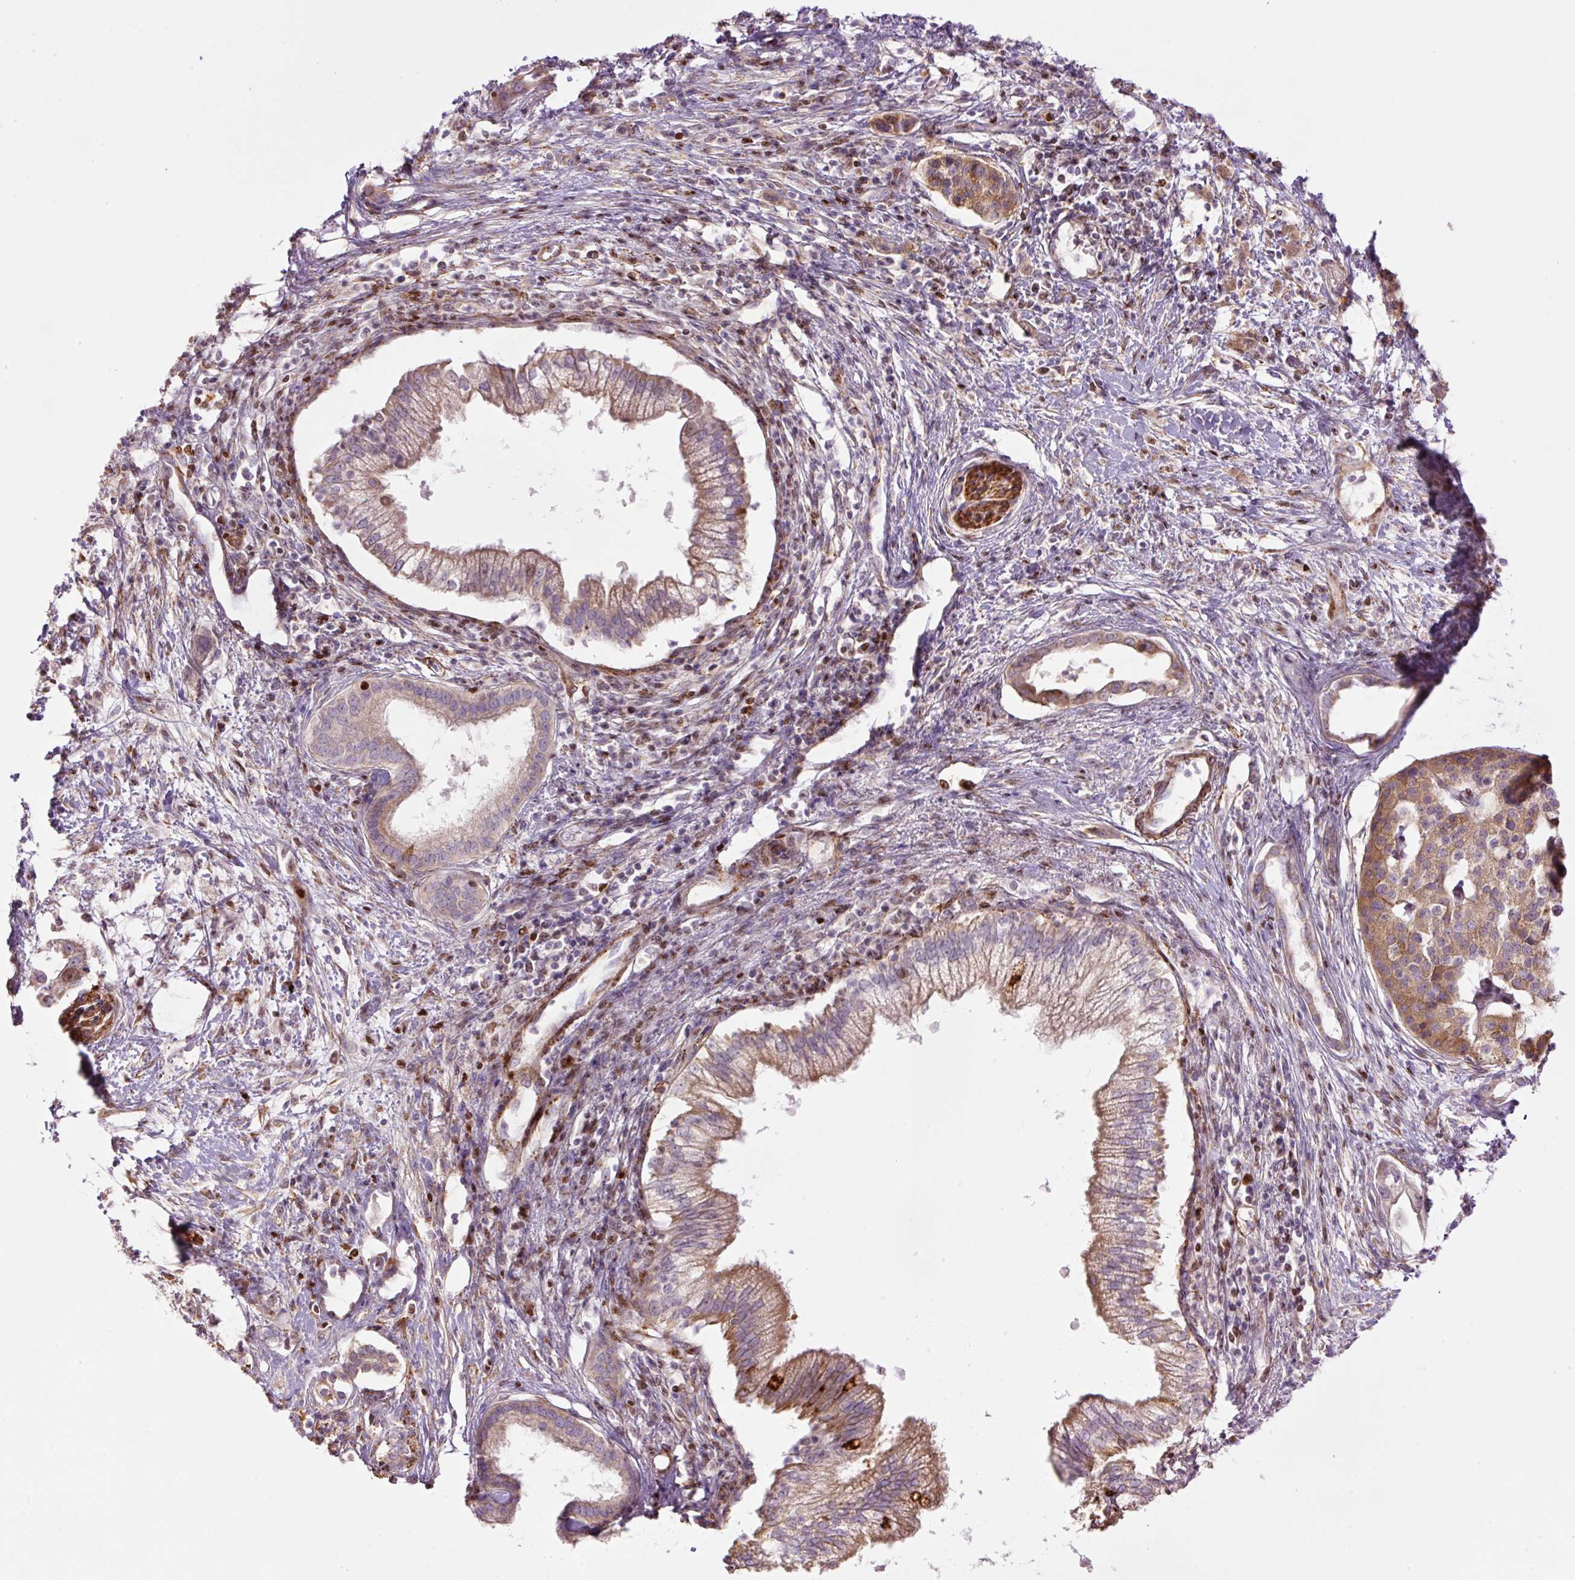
{"staining": {"intensity": "moderate", "quantity": "25%-75%", "location": "cytoplasmic/membranous,nuclear"}, "tissue": "pancreatic cancer", "cell_type": "Tumor cells", "image_type": "cancer", "snomed": [{"axis": "morphology", "description": "Adenocarcinoma, NOS"}, {"axis": "topography", "description": "Pancreas"}], "caption": "High-magnification brightfield microscopy of adenocarcinoma (pancreatic) stained with DAB (brown) and counterstained with hematoxylin (blue). tumor cells exhibit moderate cytoplasmic/membranous and nuclear expression is appreciated in about25%-75% of cells. The staining was performed using DAB to visualize the protein expression in brown, while the nuclei were stained in blue with hematoxylin (Magnification: 20x).", "gene": "TMEM8B", "patient": {"sex": "male", "age": 70}}